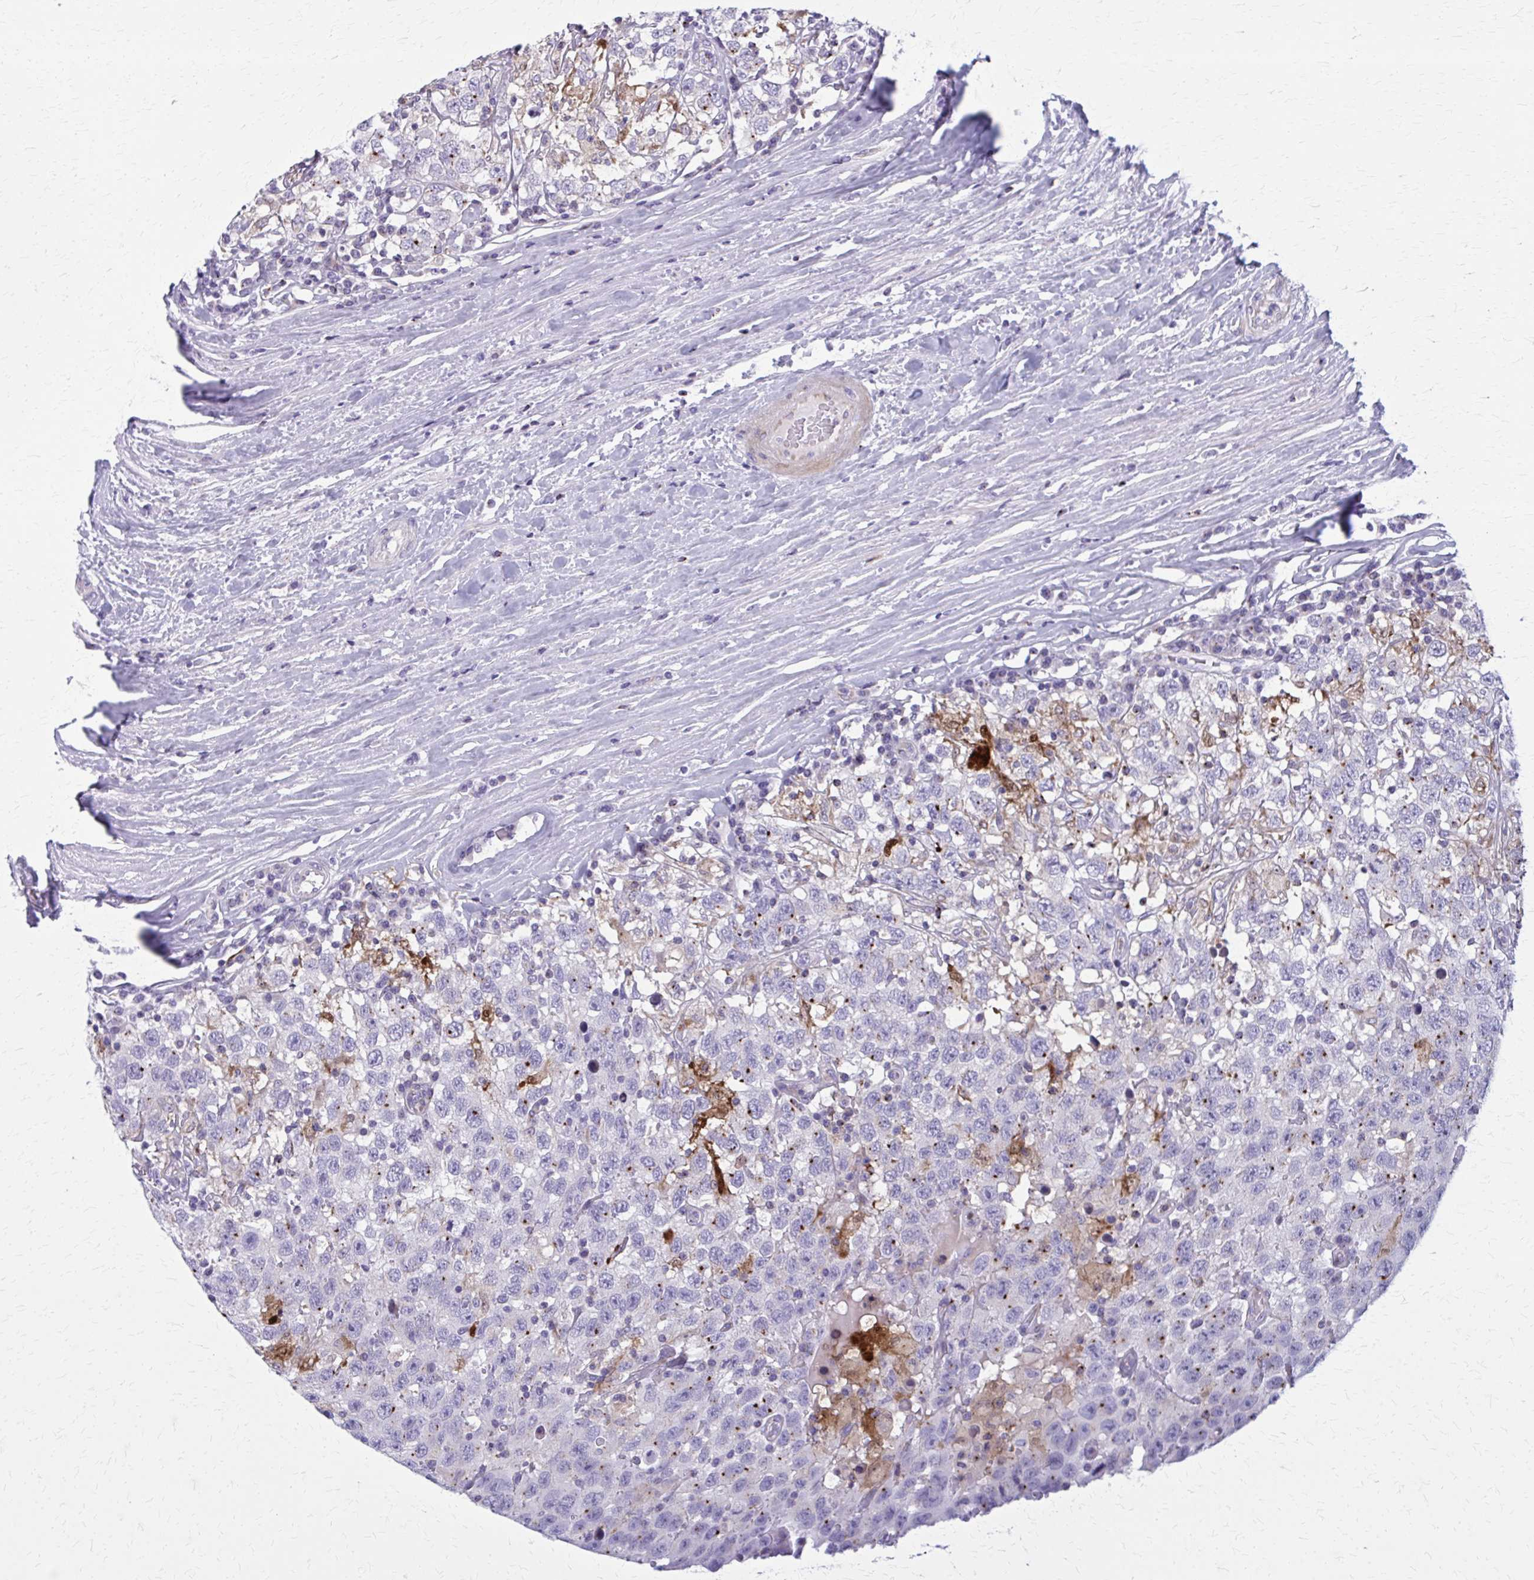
{"staining": {"intensity": "negative", "quantity": "none", "location": "none"}, "tissue": "testis cancer", "cell_type": "Tumor cells", "image_type": "cancer", "snomed": [{"axis": "morphology", "description": "Seminoma, NOS"}, {"axis": "topography", "description": "Testis"}], "caption": "This is an immunohistochemistry micrograph of human seminoma (testis). There is no expression in tumor cells.", "gene": "PEDS1", "patient": {"sex": "male", "age": 41}}